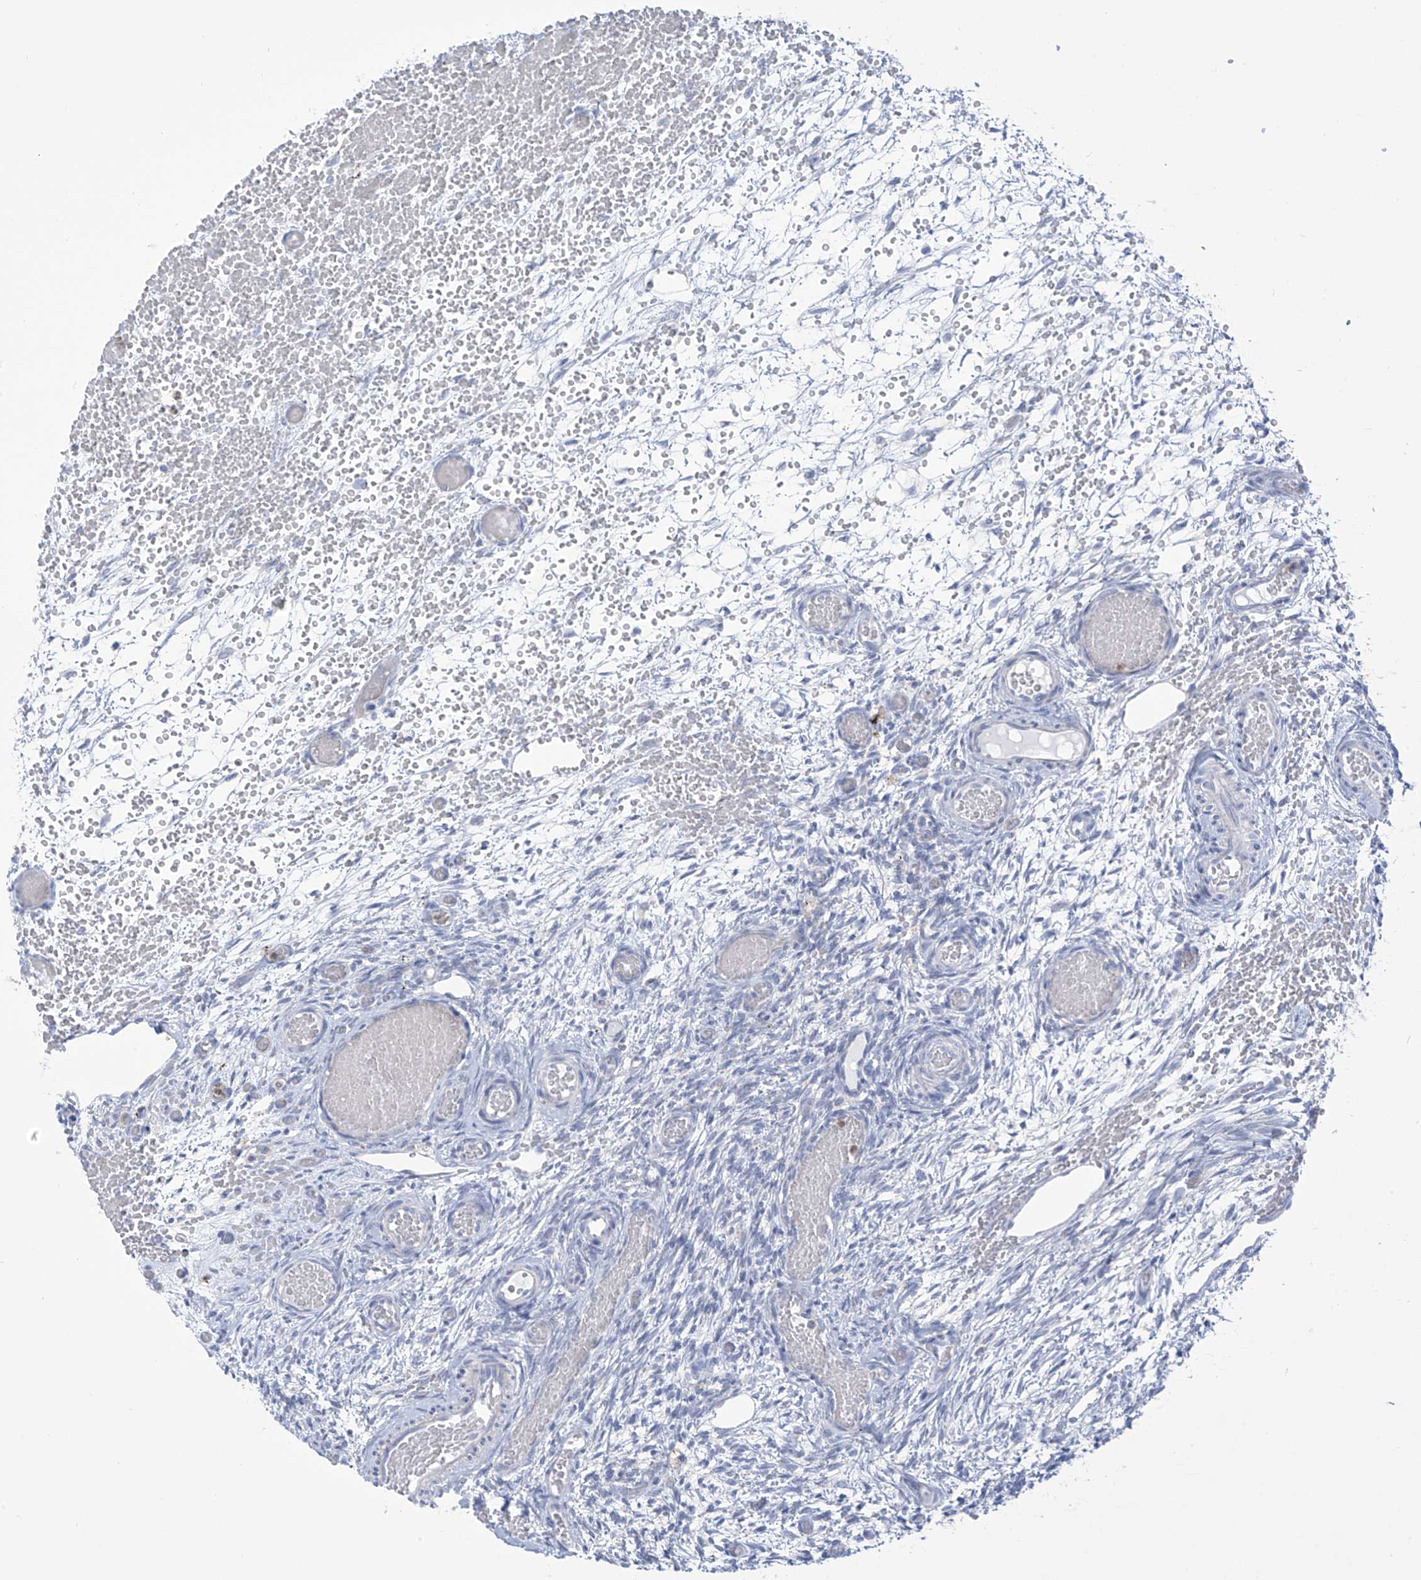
{"staining": {"intensity": "negative", "quantity": "none", "location": "none"}, "tissue": "ovary", "cell_type": "Follicle cells", "image_type": "normal", "snomed": [{"axis": "morphology", "description": "Adenocarcinoma, NOS"}, {"axis": "topography", "description": "Endometrium"}], "caption": "The image demonstrates no significant expression in follicle cells of ovary.", "gene": "FABP2", "patient": {"sex": "female", "age": 32}}